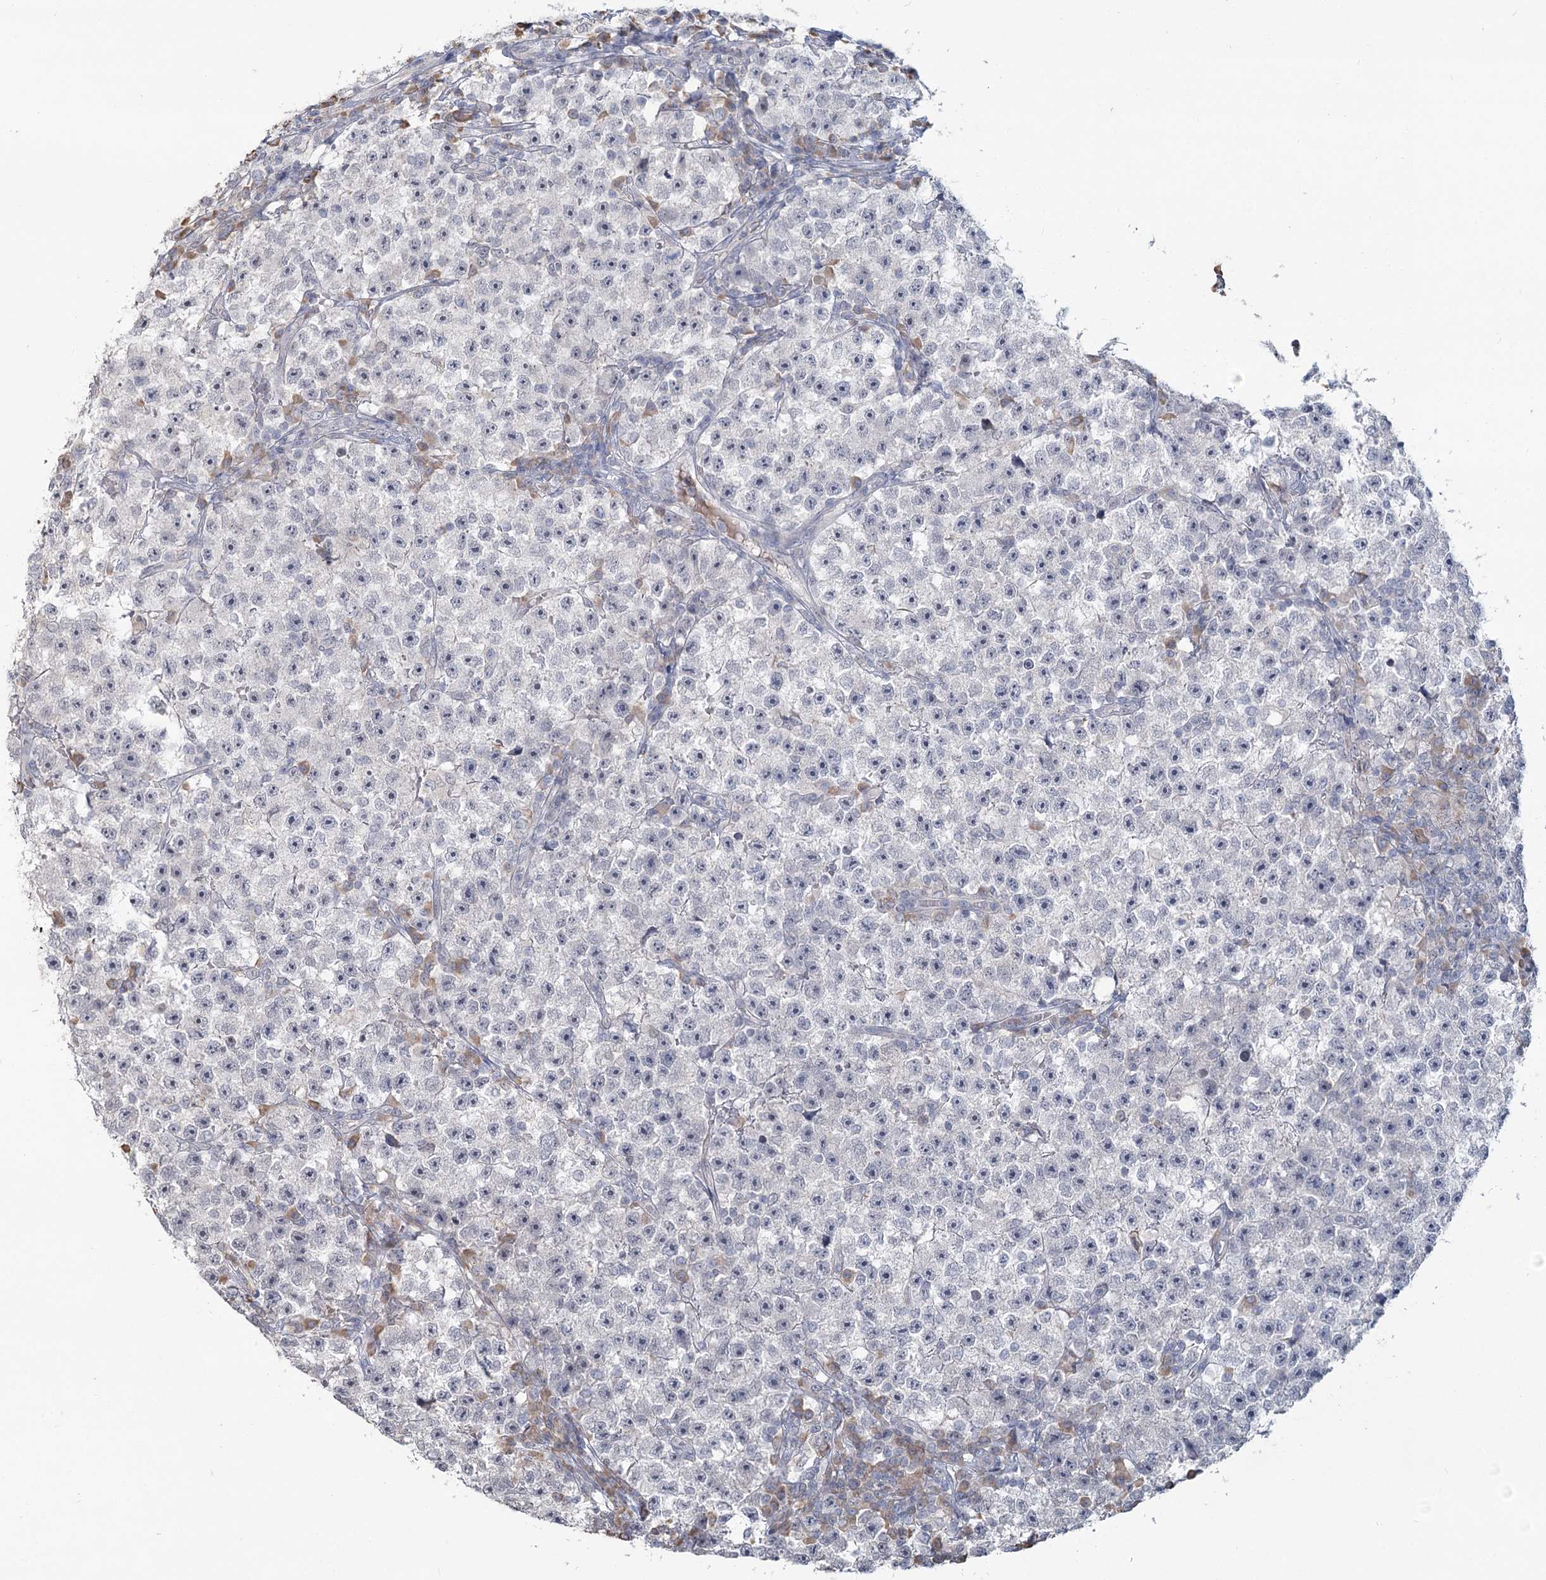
{"staining": {"intensity": "negative", "quantity": "none", "location": "none"}, "tissue": "testis cancer", "cell_type": "Tumor cells", "image_type": "cancer", "snomed": [{"axis": "morphology", "description": "Seminoma, NOS"}, {"axis": "topography", "description": "Testis"}], "caption": "Tumor cells show no significant protein positivity in seminoma (testis). (Stains: DAB (3,3'-diaminobenzidine) immunohistochemistry (IHC) with hematoxylin counter stain, Microscopy: brightfield microscopy at high magnification).", "gene": "SLC9A3", "patient": {"sex": "male", "age": 22}}